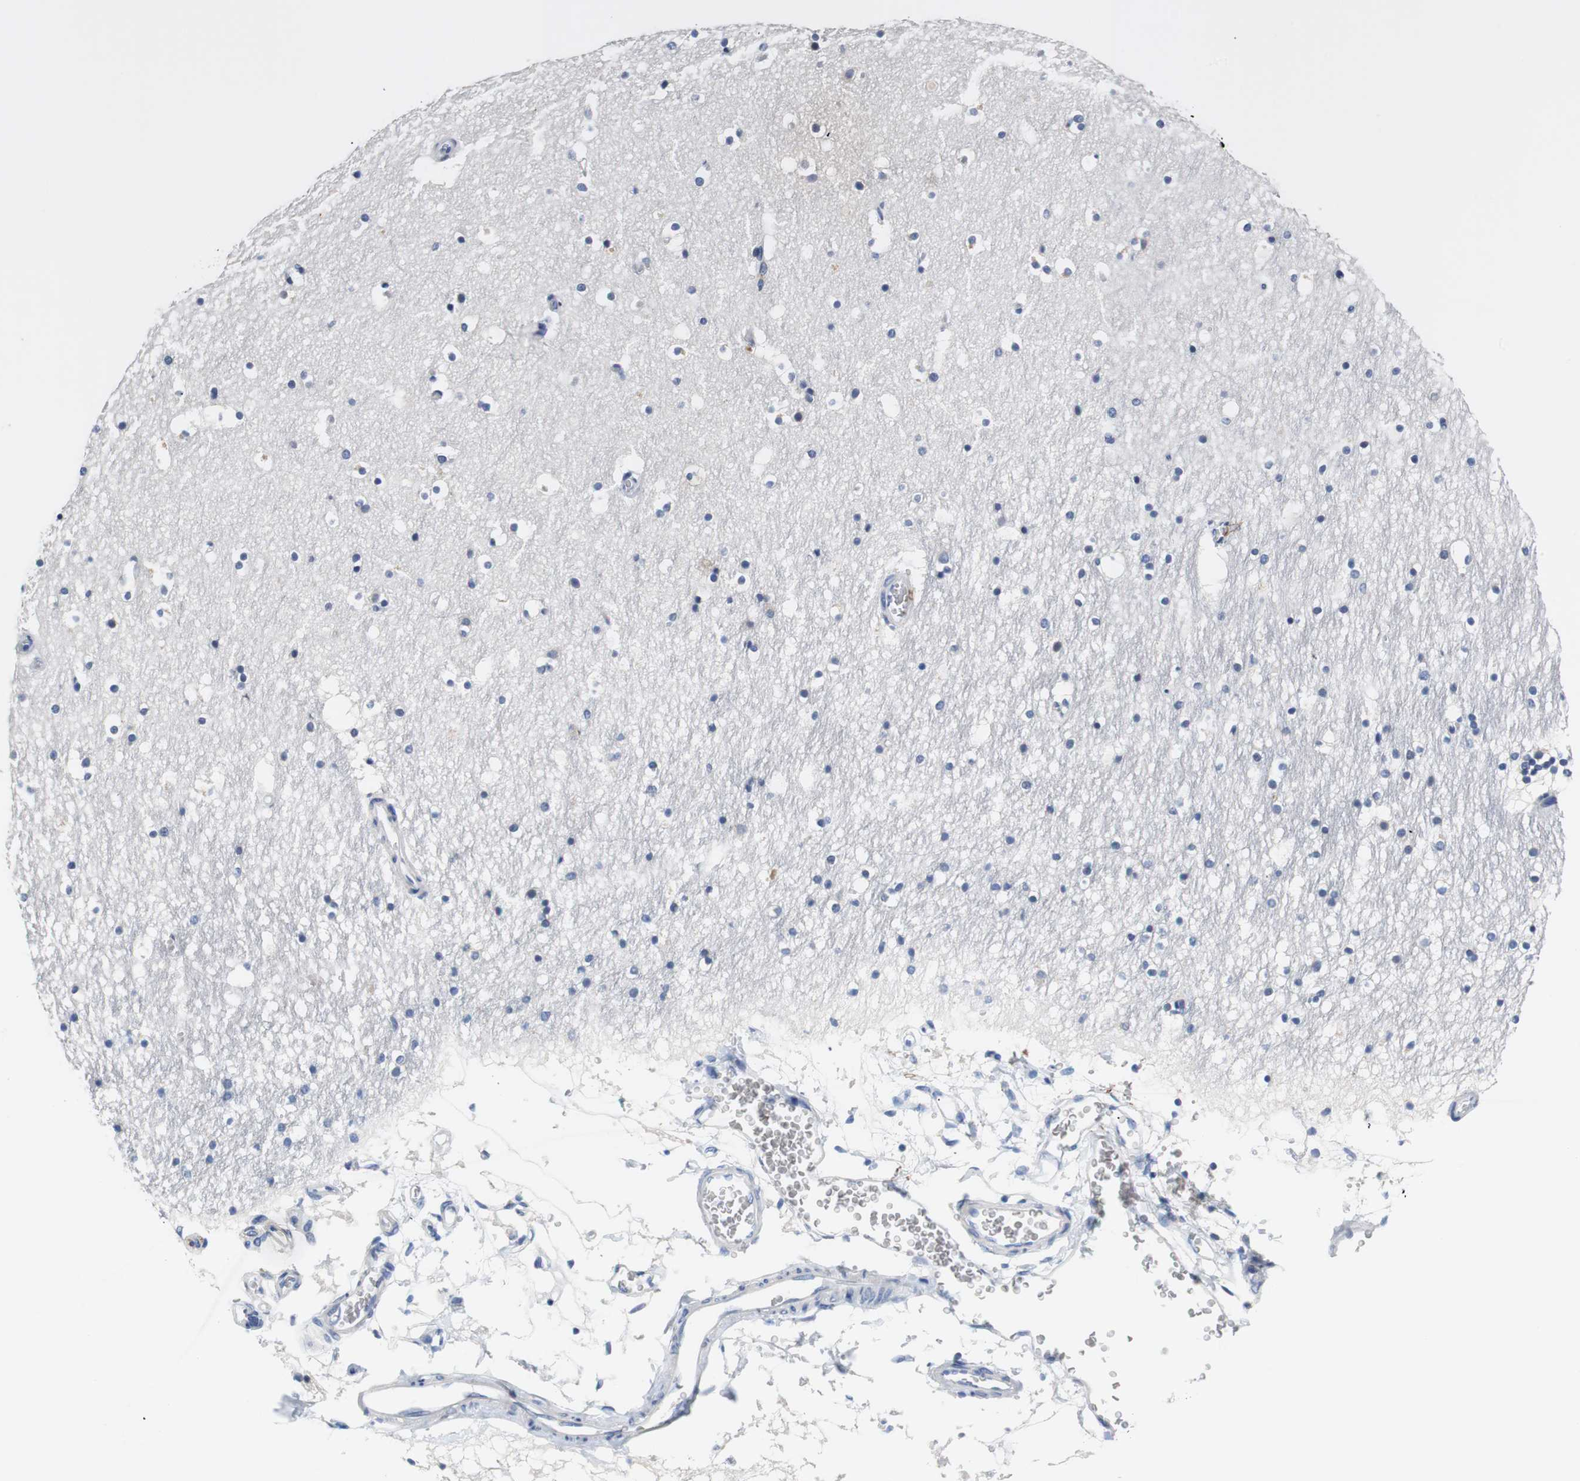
{"staining": {"intensity": "weak", "quantity": "<25%", "location": "cytoplasmic/membranous"}, "tissue": "hippocampus", "cell_type": "Glial cells", "image_type": "normal", "snomed": [{"axis": "morphology", "description": "Normal tissue, NOS"}, {"axis": "topography", "description": "Hippocampus"}], "caption": "High power microscopy photomicrograph of an immunohistochemistry (IHC) image of normal hippocampus, revealing no significant staining in glial cells.", "gene": "PCK1", "patient": {"sex": "male", "age": 45}}